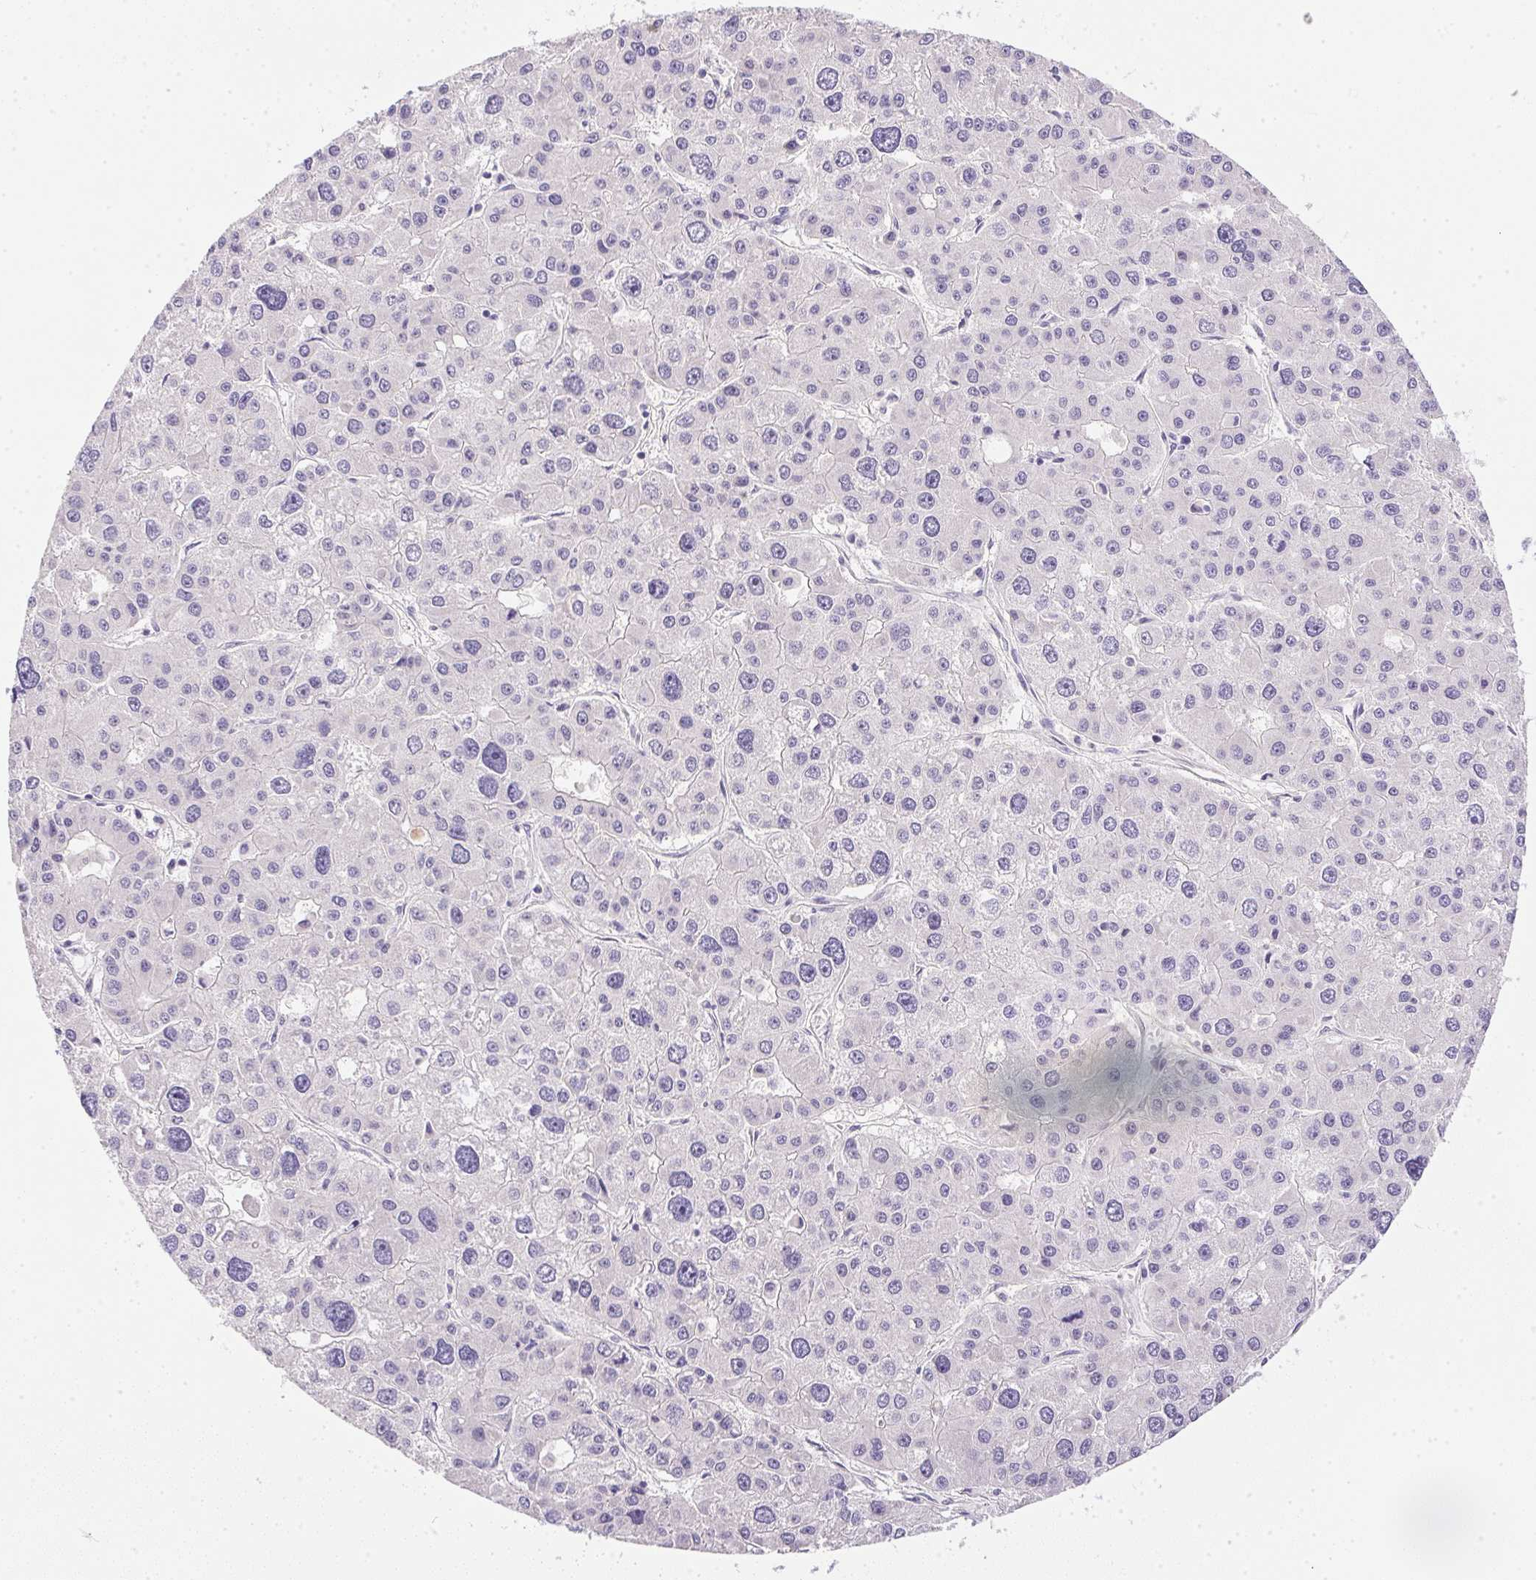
{"staining": {"intensity": "negative", "quantity": "none", "location": "none"}, "tissue": "liver cancer", "cell_type": "Tumor cells", "image_type": "cancer", "snomed": [{"axis": "morphology", "description": "Carcinoma, Hepatocellular, NOS"}, {"axis": "topography", "description": "Liver"}], "caption": "Tumor cells show no significant protein positivity in hepatocellular carcinoma (liver). (DAB immunohistochemistry, high magnification).", "gene": "SLC17A7", "patient": {"sex": "male", "age": 73}}